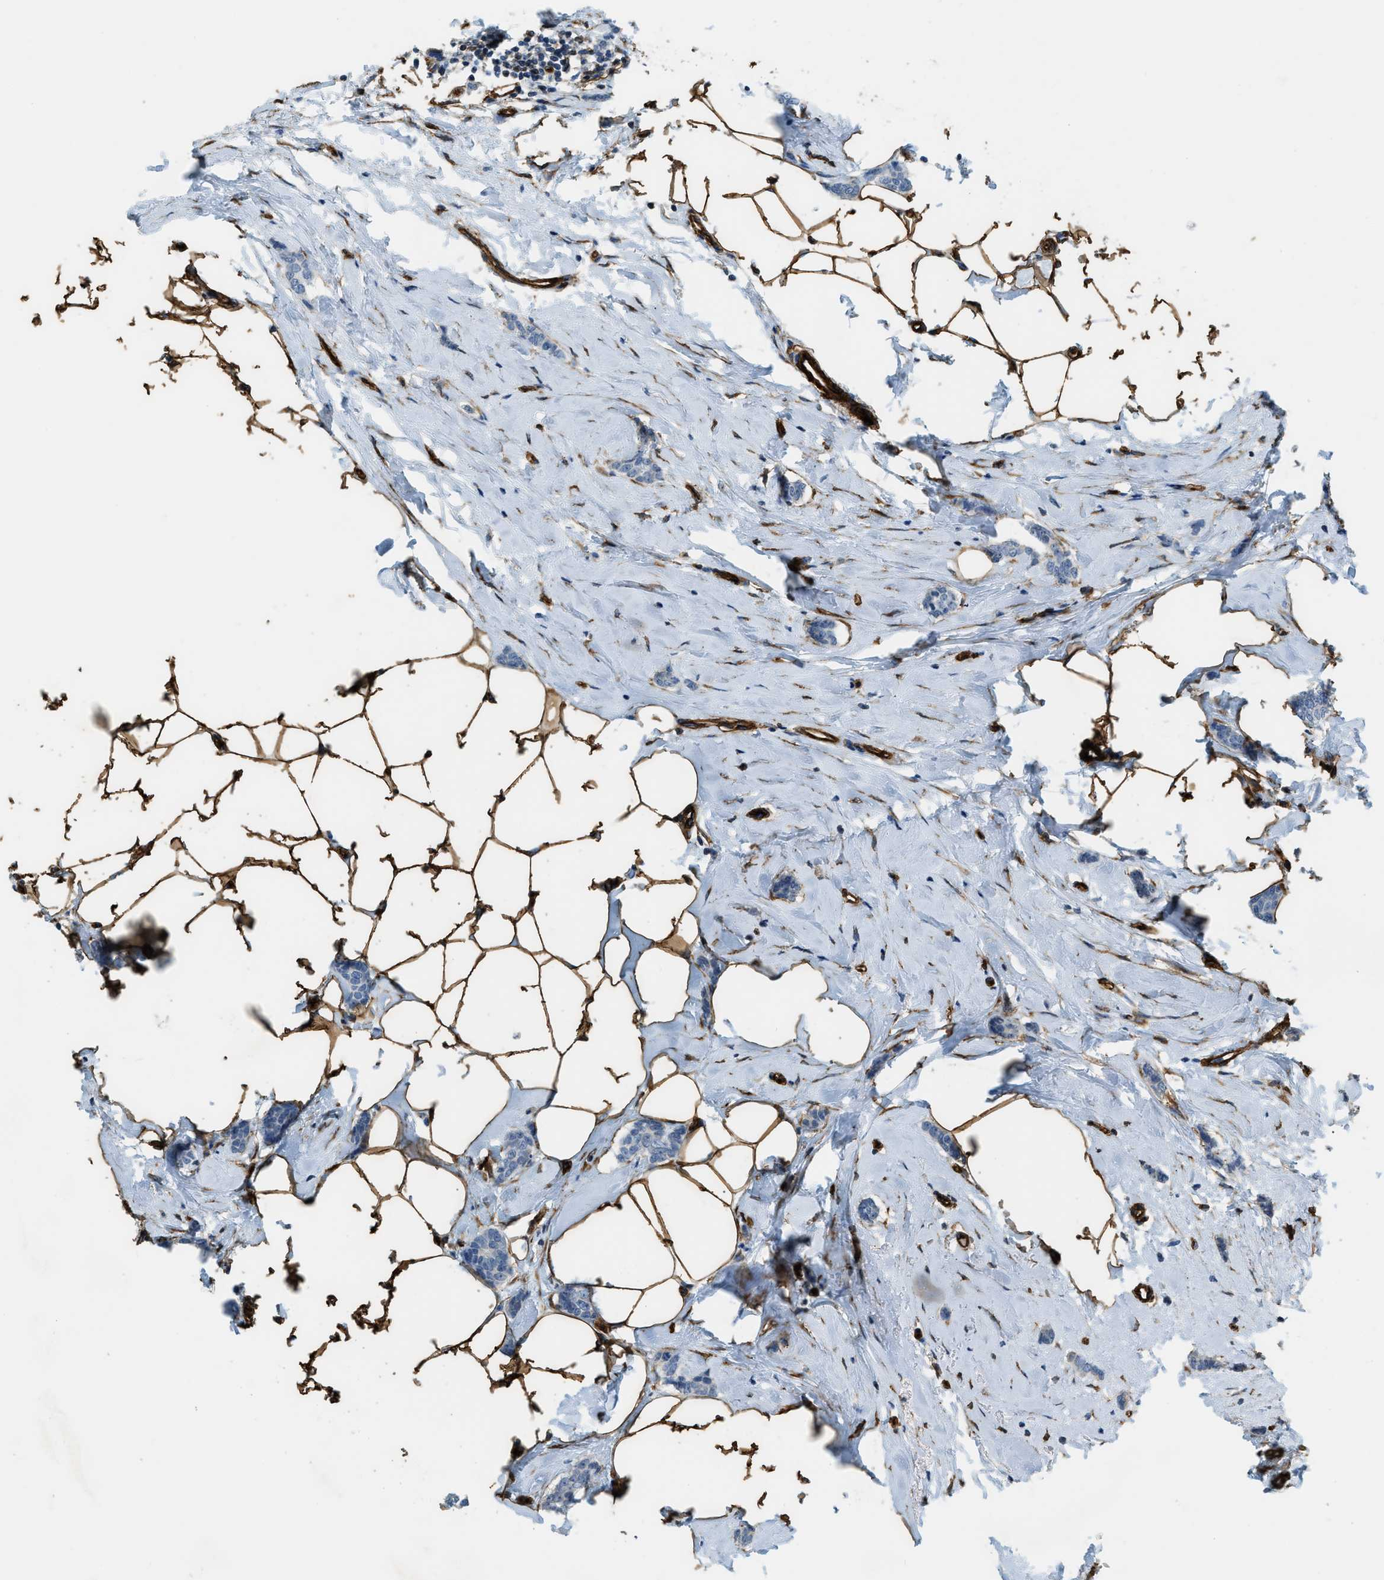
{"staining": {"intensity": "weak", "quantity": "25%-75%", "location": "cytoplasmic/membranous"}, "tissue": "breast cancer", "cell_type": "Tumor cells", "image_type": "cancer", "snomed": [{"axis": "morphology", "description": "Lobular carcinoma"}, {"axis": "topography", "description": "Skin"}, {"axis": "topography", "description": "Breast"}], "caption": "DAB (3,3'-diaminobenzidine) immunohistochemical staining of breast lobular carcinoma displays weak cytoplasmic/membranous protein expression in about 25%-75% of tumor cells. The protein is shown in brown color, while the nuclei are stained blue.", "gene": "TMEM43", "patient": {"sex": "female", "age": 46}}